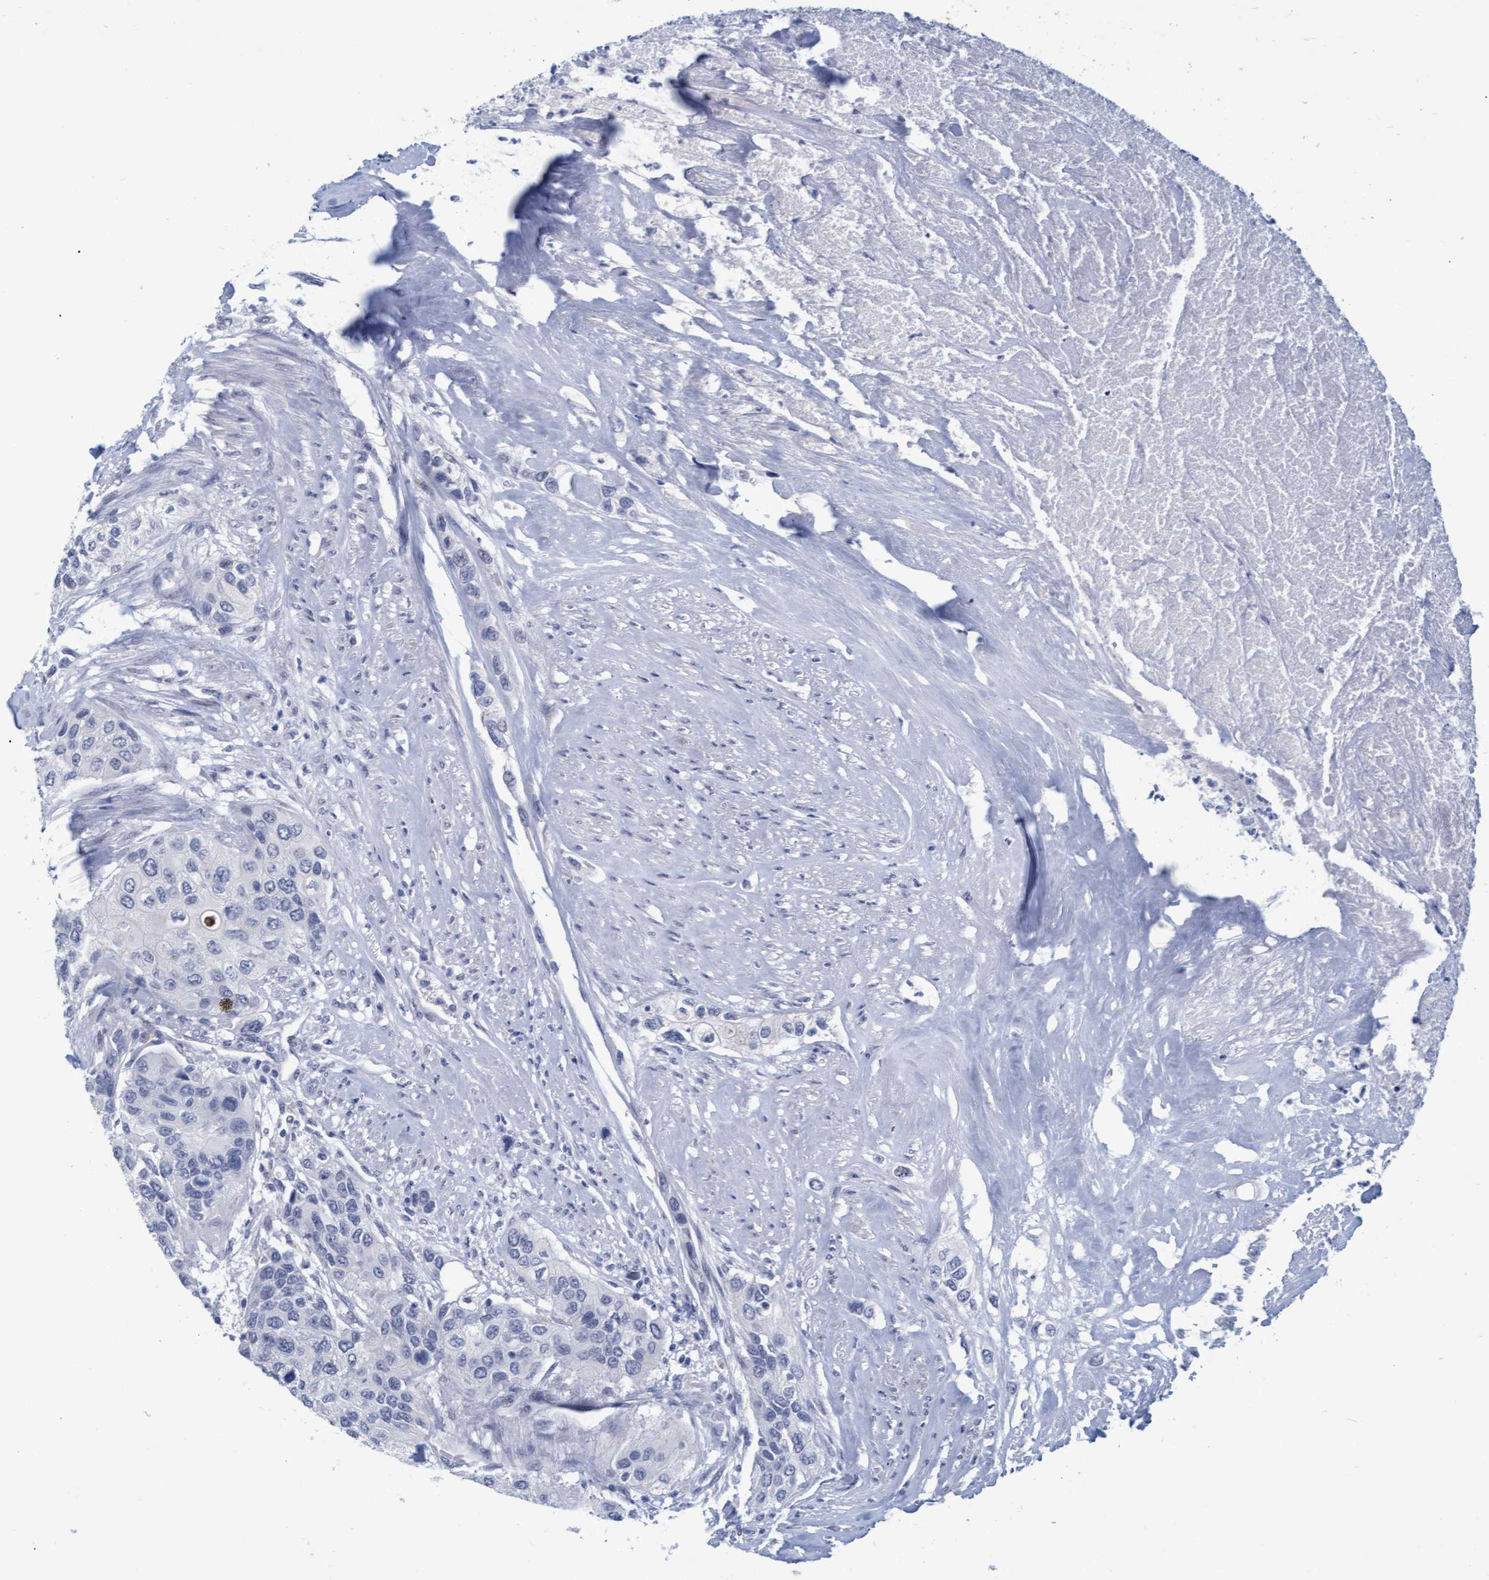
{"staining": {"intensity": "negative", "quantity": "none", "location": "none"}, "tissue": "urothelial cancer", "cell_type": "Tumor cells", "image_type": "cancer", "snomed": [{"axis": "morphology", "description": "Urothelial carcinoma, High grade"}, {"axis": "topography", "description": "Urinary bladder"}], "caption": "This is an immunohistochemistry (IHC) micrograph of human urothelial carcinoma (high-grade). There is no positivity in tumor cells.", "gene": "PROCA1", "patient": {"sex": "female", "age": 56}}